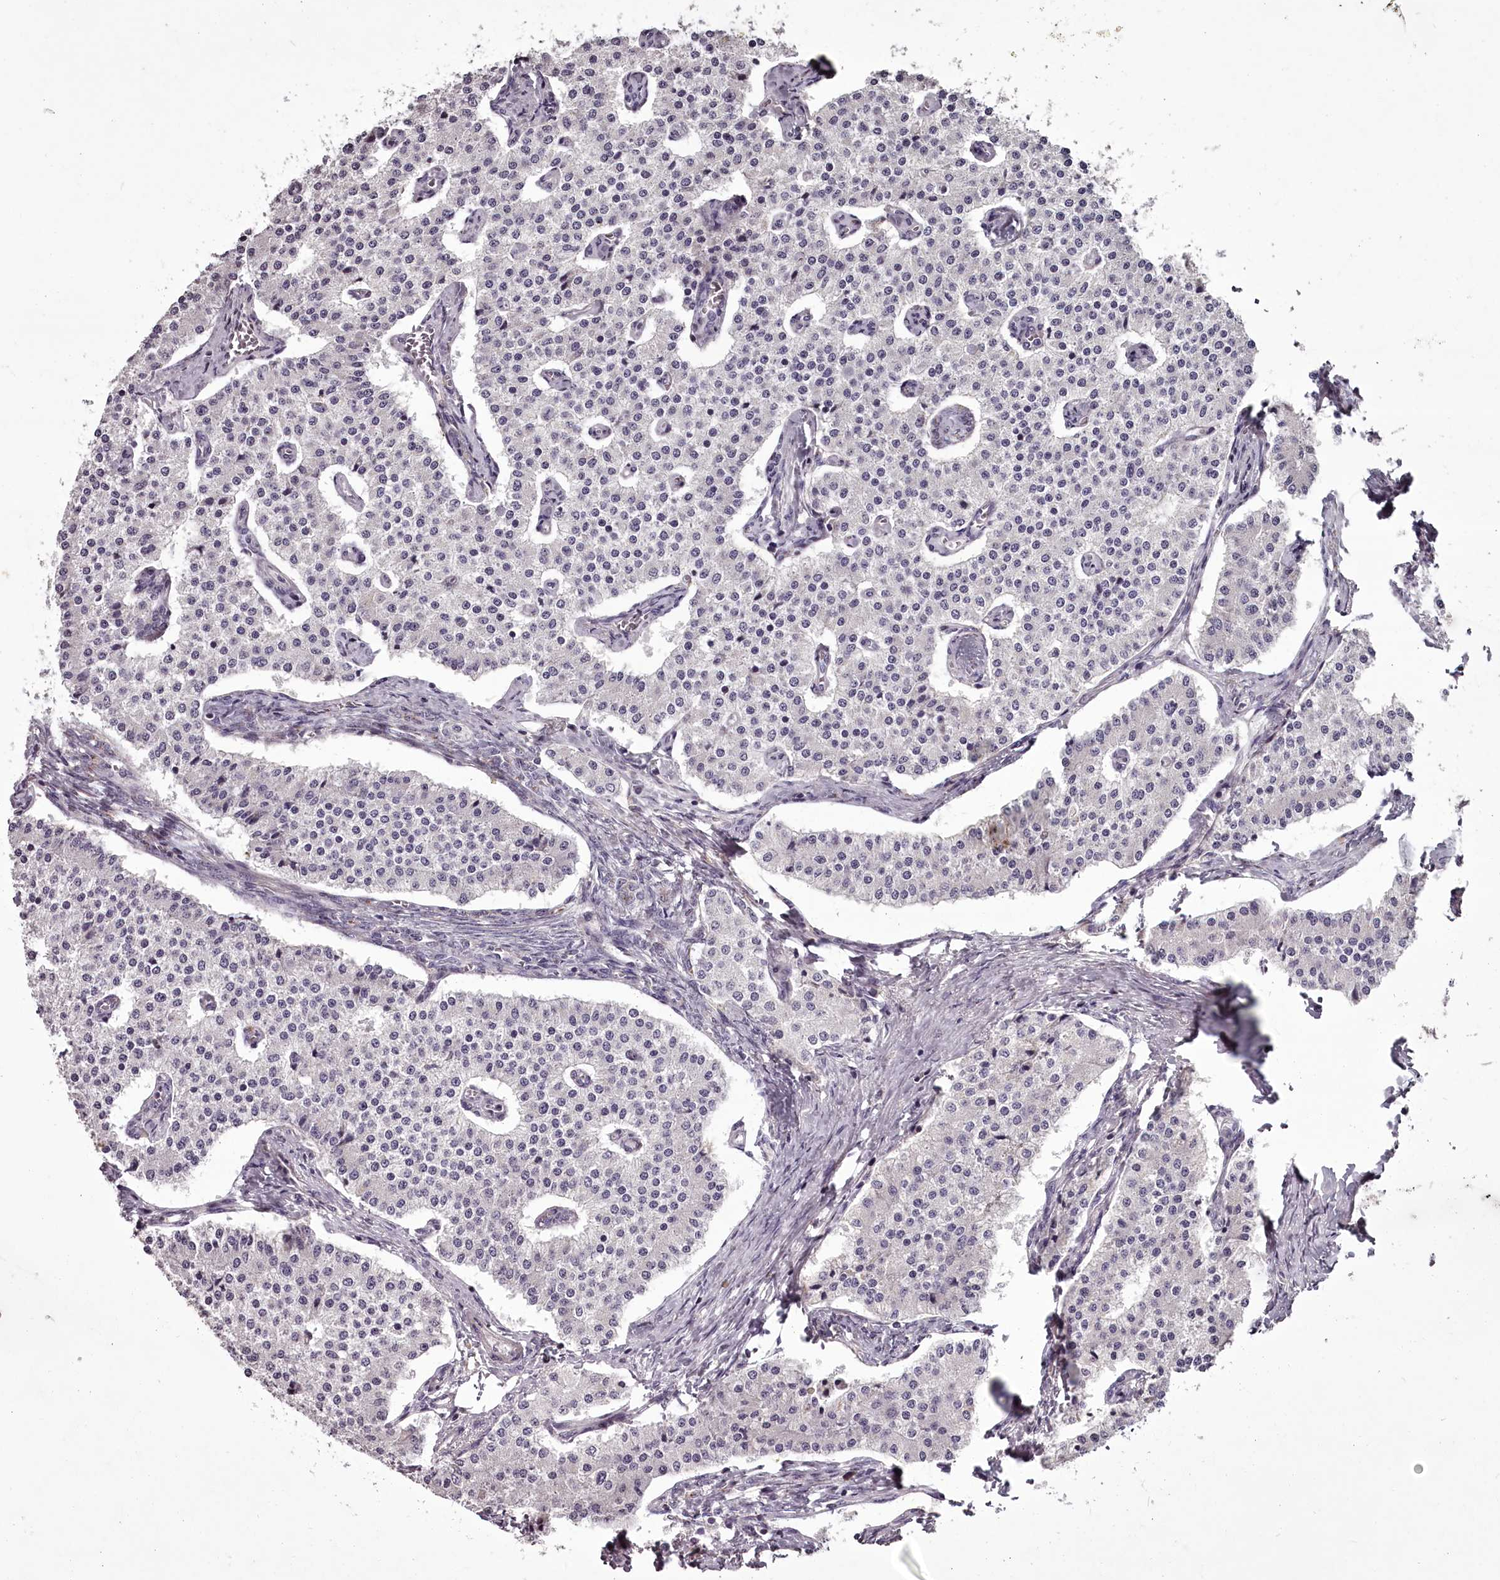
{"staining": {"intensity": "negative", "quantity": "none", "location": "none"}, "tissue": "carcinoid", "cell_type": "Tumor cells", "image_type": "cancer", "snomed": [{"axis": "morphology", "description": "Carcinoid, malignant, NOS"}, {"axis": "topography", "description": "Colon"}], "caption": "Carcinoid (malignant) was stained to show a protein in brown. There is no significant expression in tumor cells.", "gene": "STX6", "patient": {"sex": "female", "age": 52}}